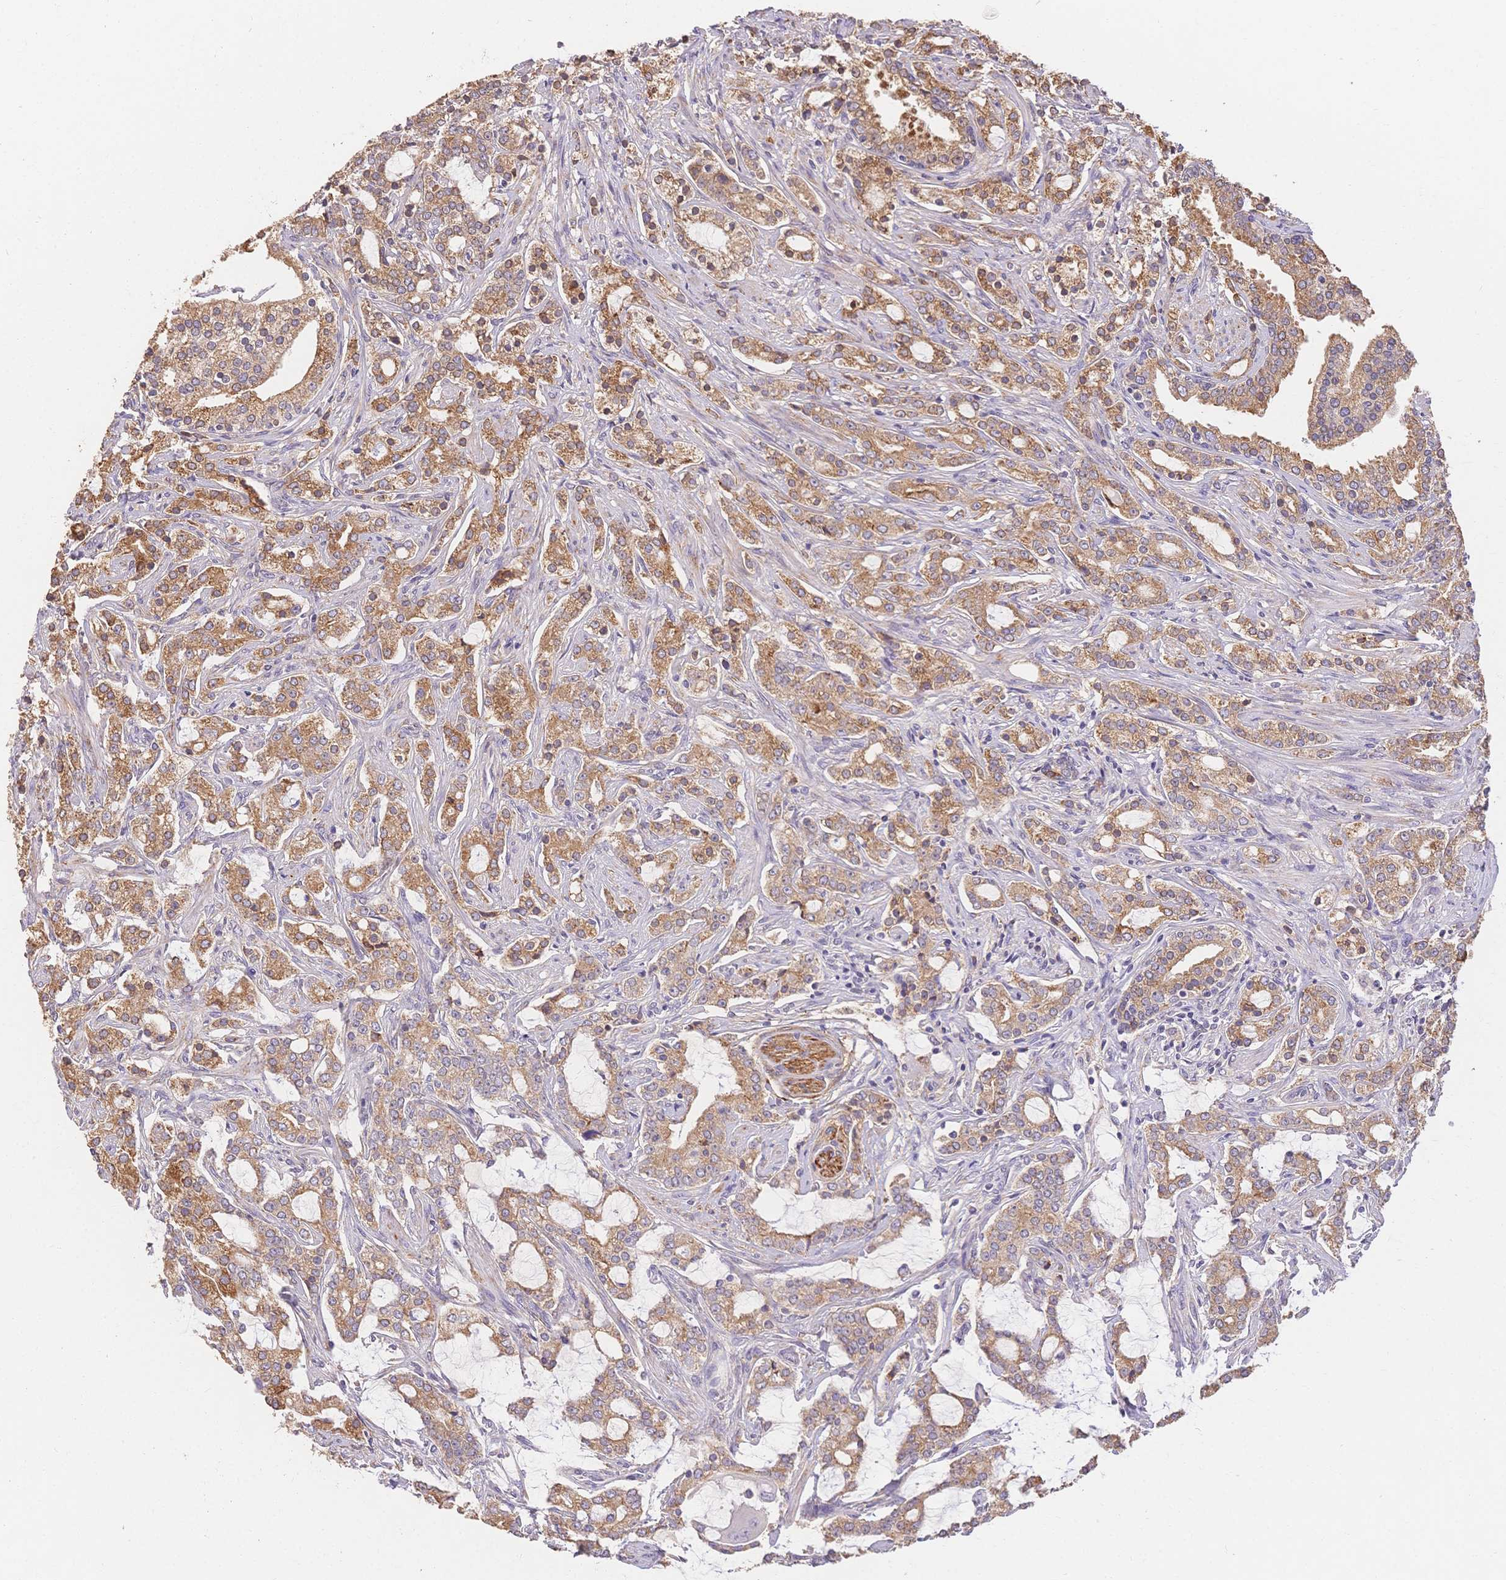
{"staining": {"intensity": "moderate", "quantity": ">75%", "location": "cytoplasmic/membranous"}, "tissue": "prostate cancer", "cell_type": "Tumor cells", "image_type": "cancer", "snomed": [{"axis": "morphology", "description": "Adenocarcinoma, Medium grade"}, {"axis": "topography", "description": "Prostate"}], "caption": "Immunohistochemistry micrograph of neoplastic tissue: human prostate cancer (medium-grade adenocarcinoma) stained using immunohistochemistry exhibits medium levels of moderate protein expression localized specifically in the cytoplasmic/membranous of tumor cells, appearing as a cytoplasmic/membranous brown color.", "gene": "HS3ST5", "patient": {"sex": "male", "age": 57}}